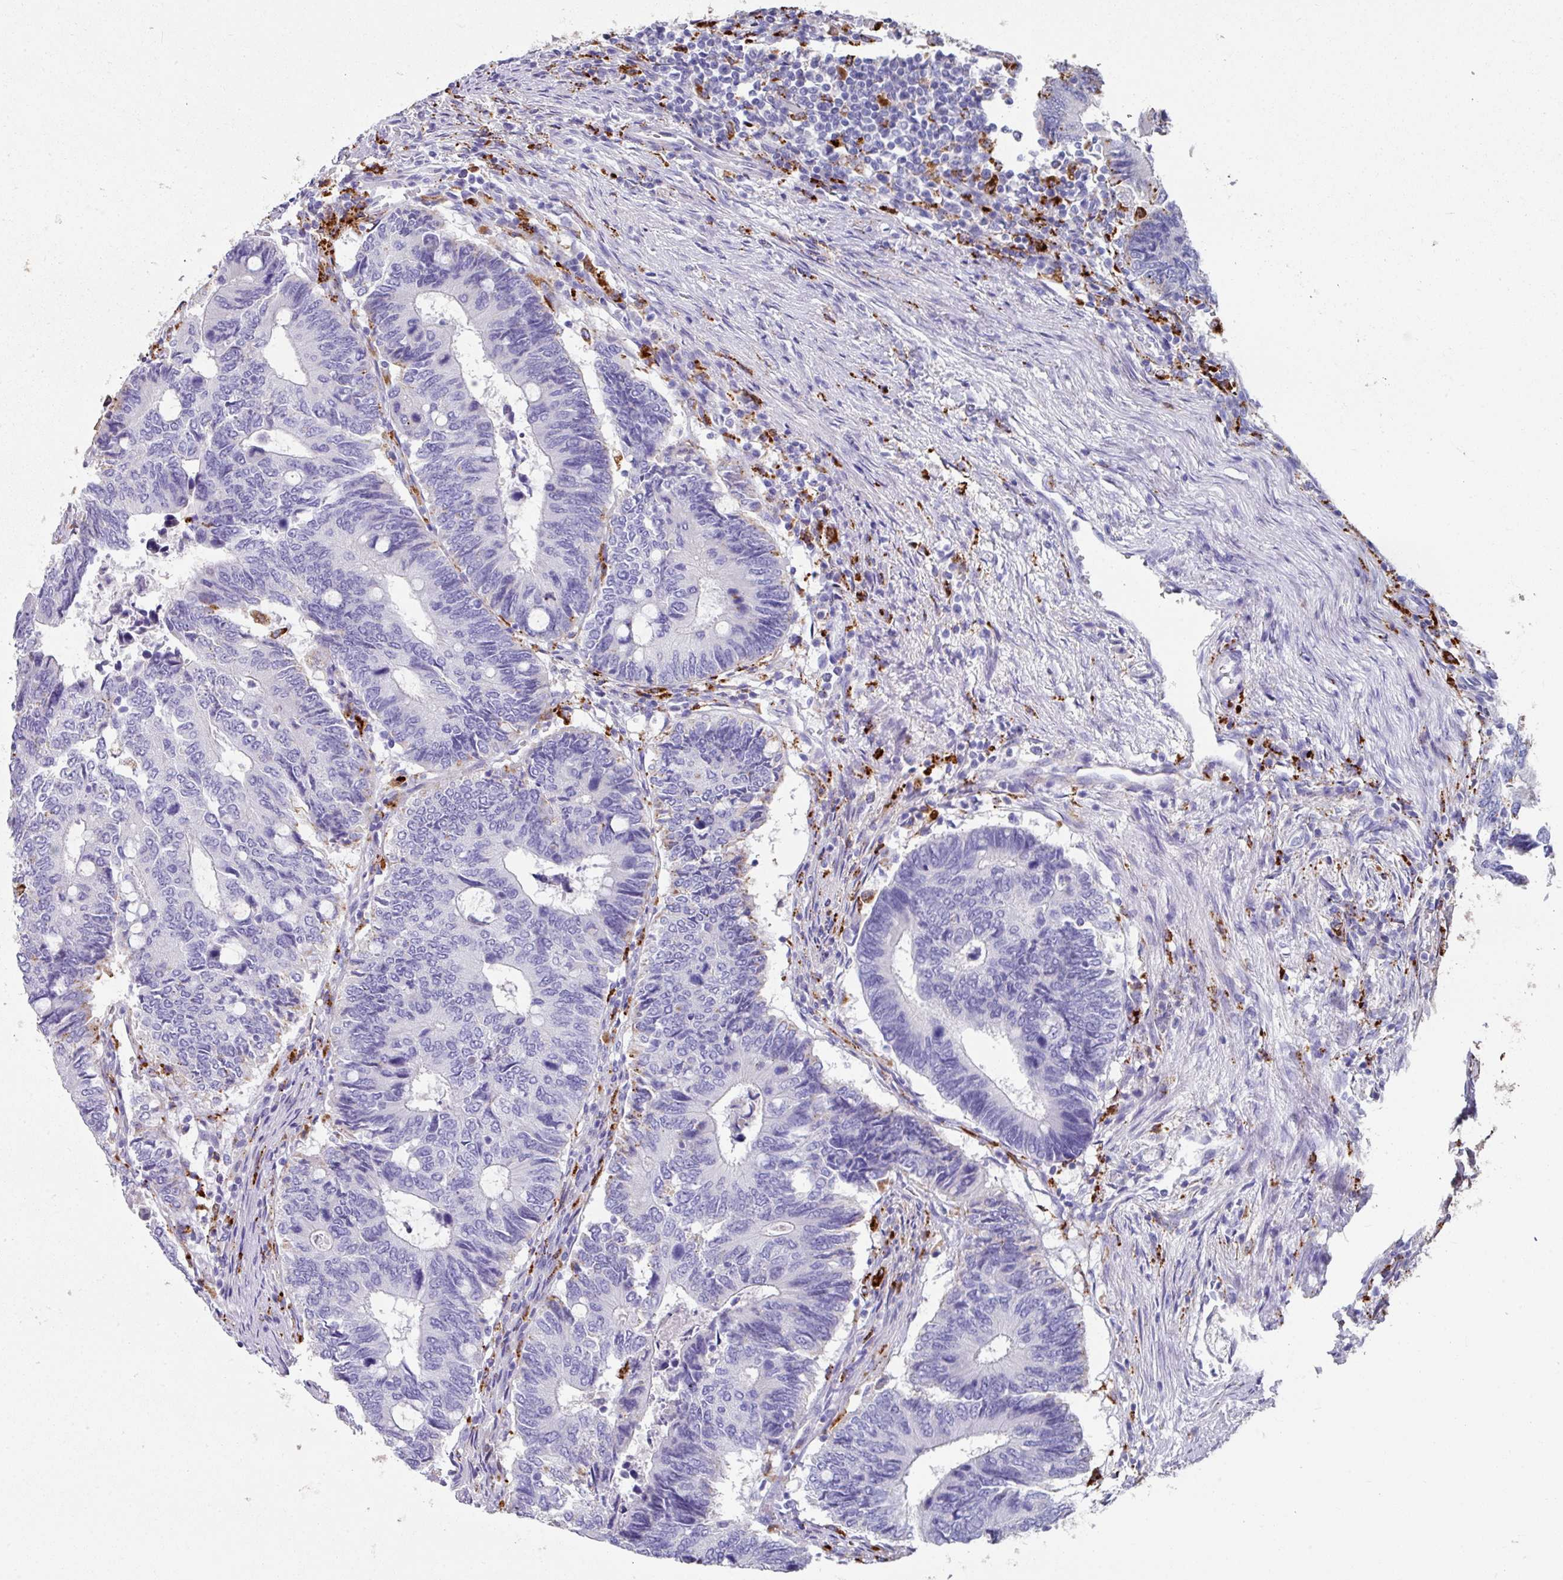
{"staining": {"intensity": "negative", "quantity": "none", "location": "none"}, "tissue": "colorectal cancer", "cell_type": "Tumor cells", "image_type": "cancer", "snomed": [{"axis": "morphology", "description": "Adenocarcinoma, NOS"}, {"axis": "topography", "description": "Colon"}], "caption": "There is no significant expression in tumor cells of colorectal cancer.", "gene": "CPVL", "patient": {"sex": "male", "age": 87}}